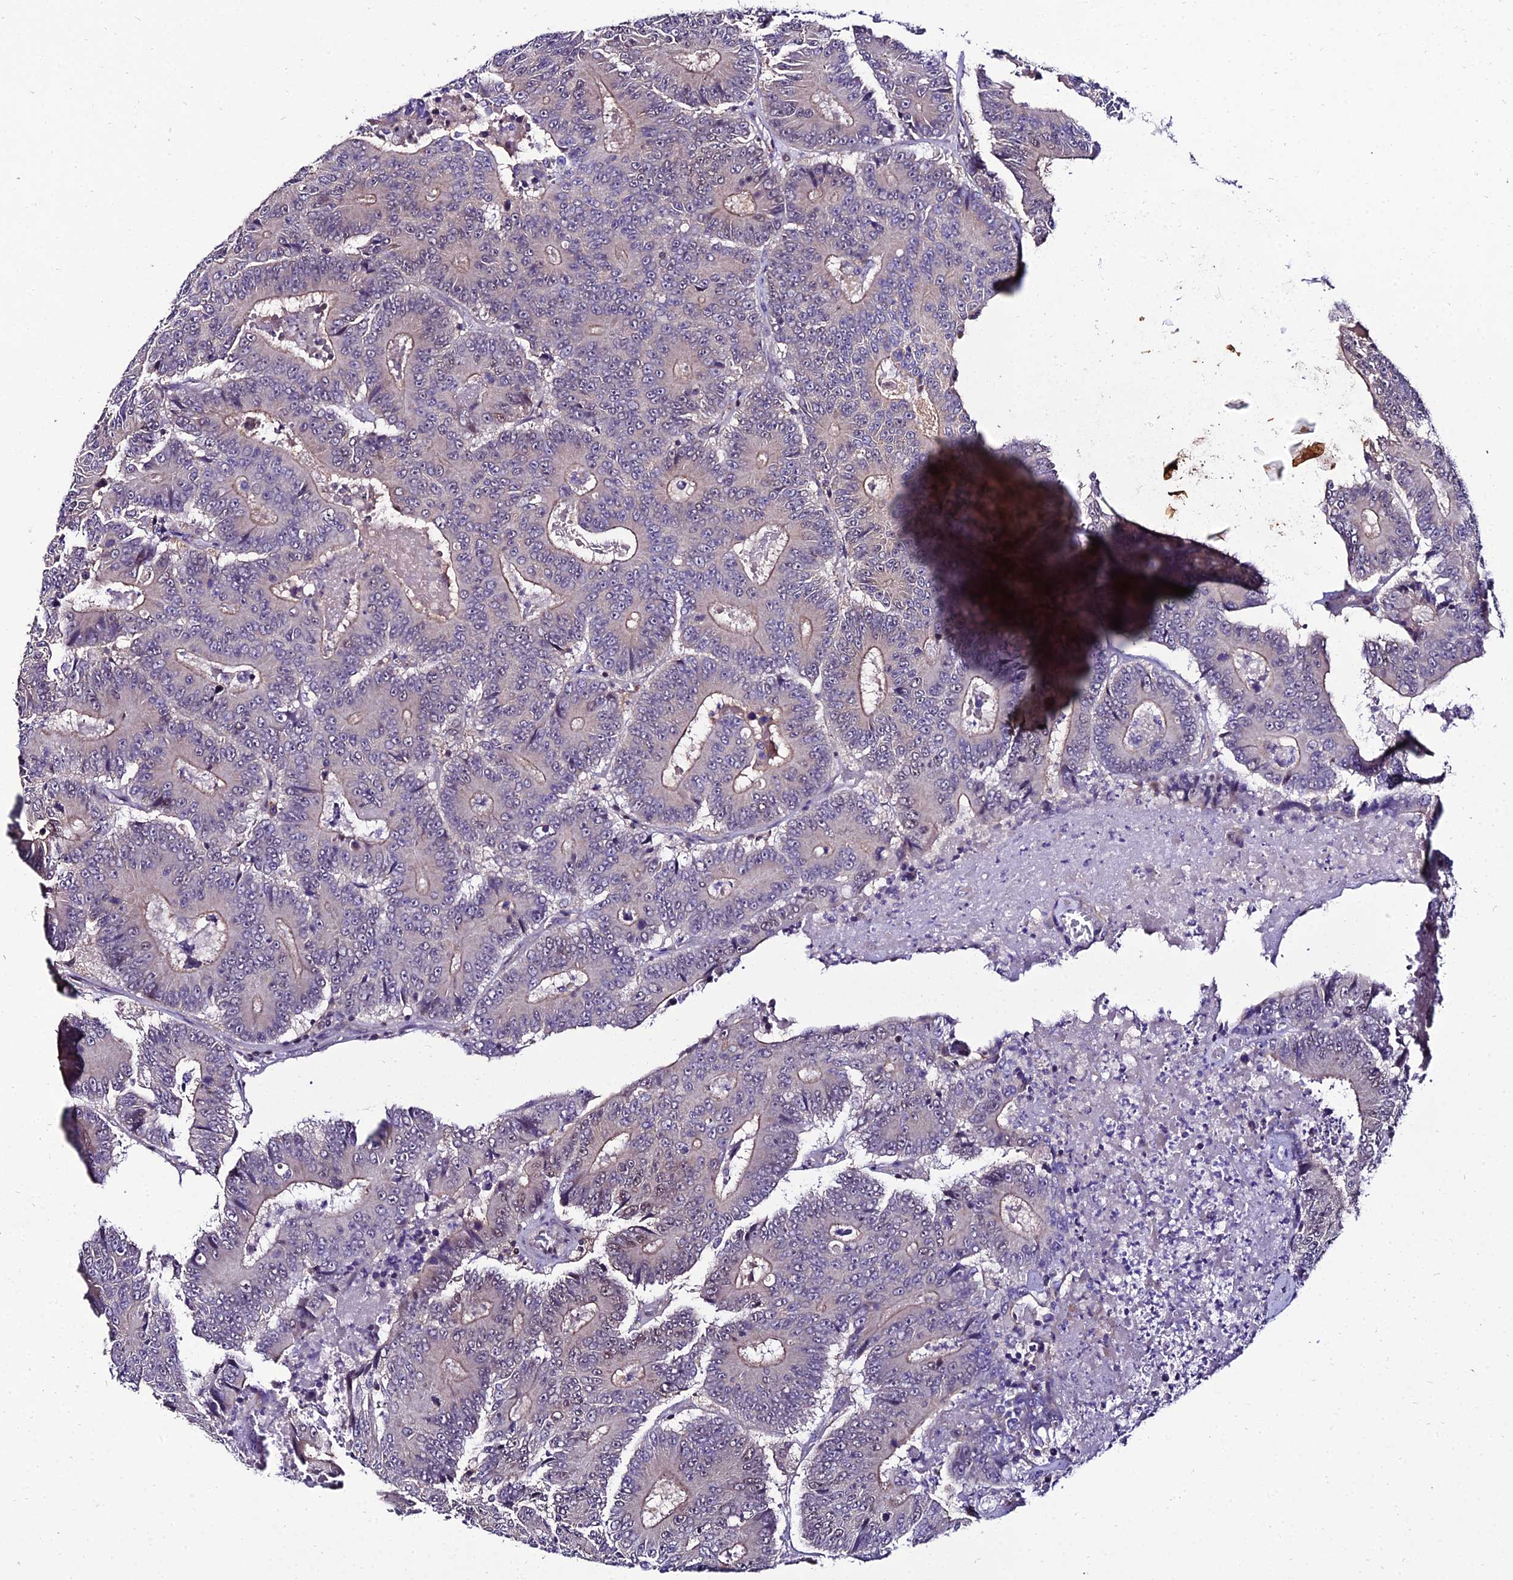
{"staining": {"intensity": "moderate", "quantity": "<25%", "location": "cytoplasmic/membranous"}, "tissue": "colorectal cancer", "cell_type": "Tumor cells", "image_type": "cancer", "snomed": [{"axis": "morphology", "description": "Adenocarcinoma, NOS"}, {"axis": "topography", "description": "Colon"}], "caption": "DAB immunohistochemical staining of human colorectal adenocarcinoma reveals moderate cytoplasmic/membranous protein positivity in about <25% of tumor cells.", "gene": "SHQ1", "patient": {"sex": "male", "age": 83}}